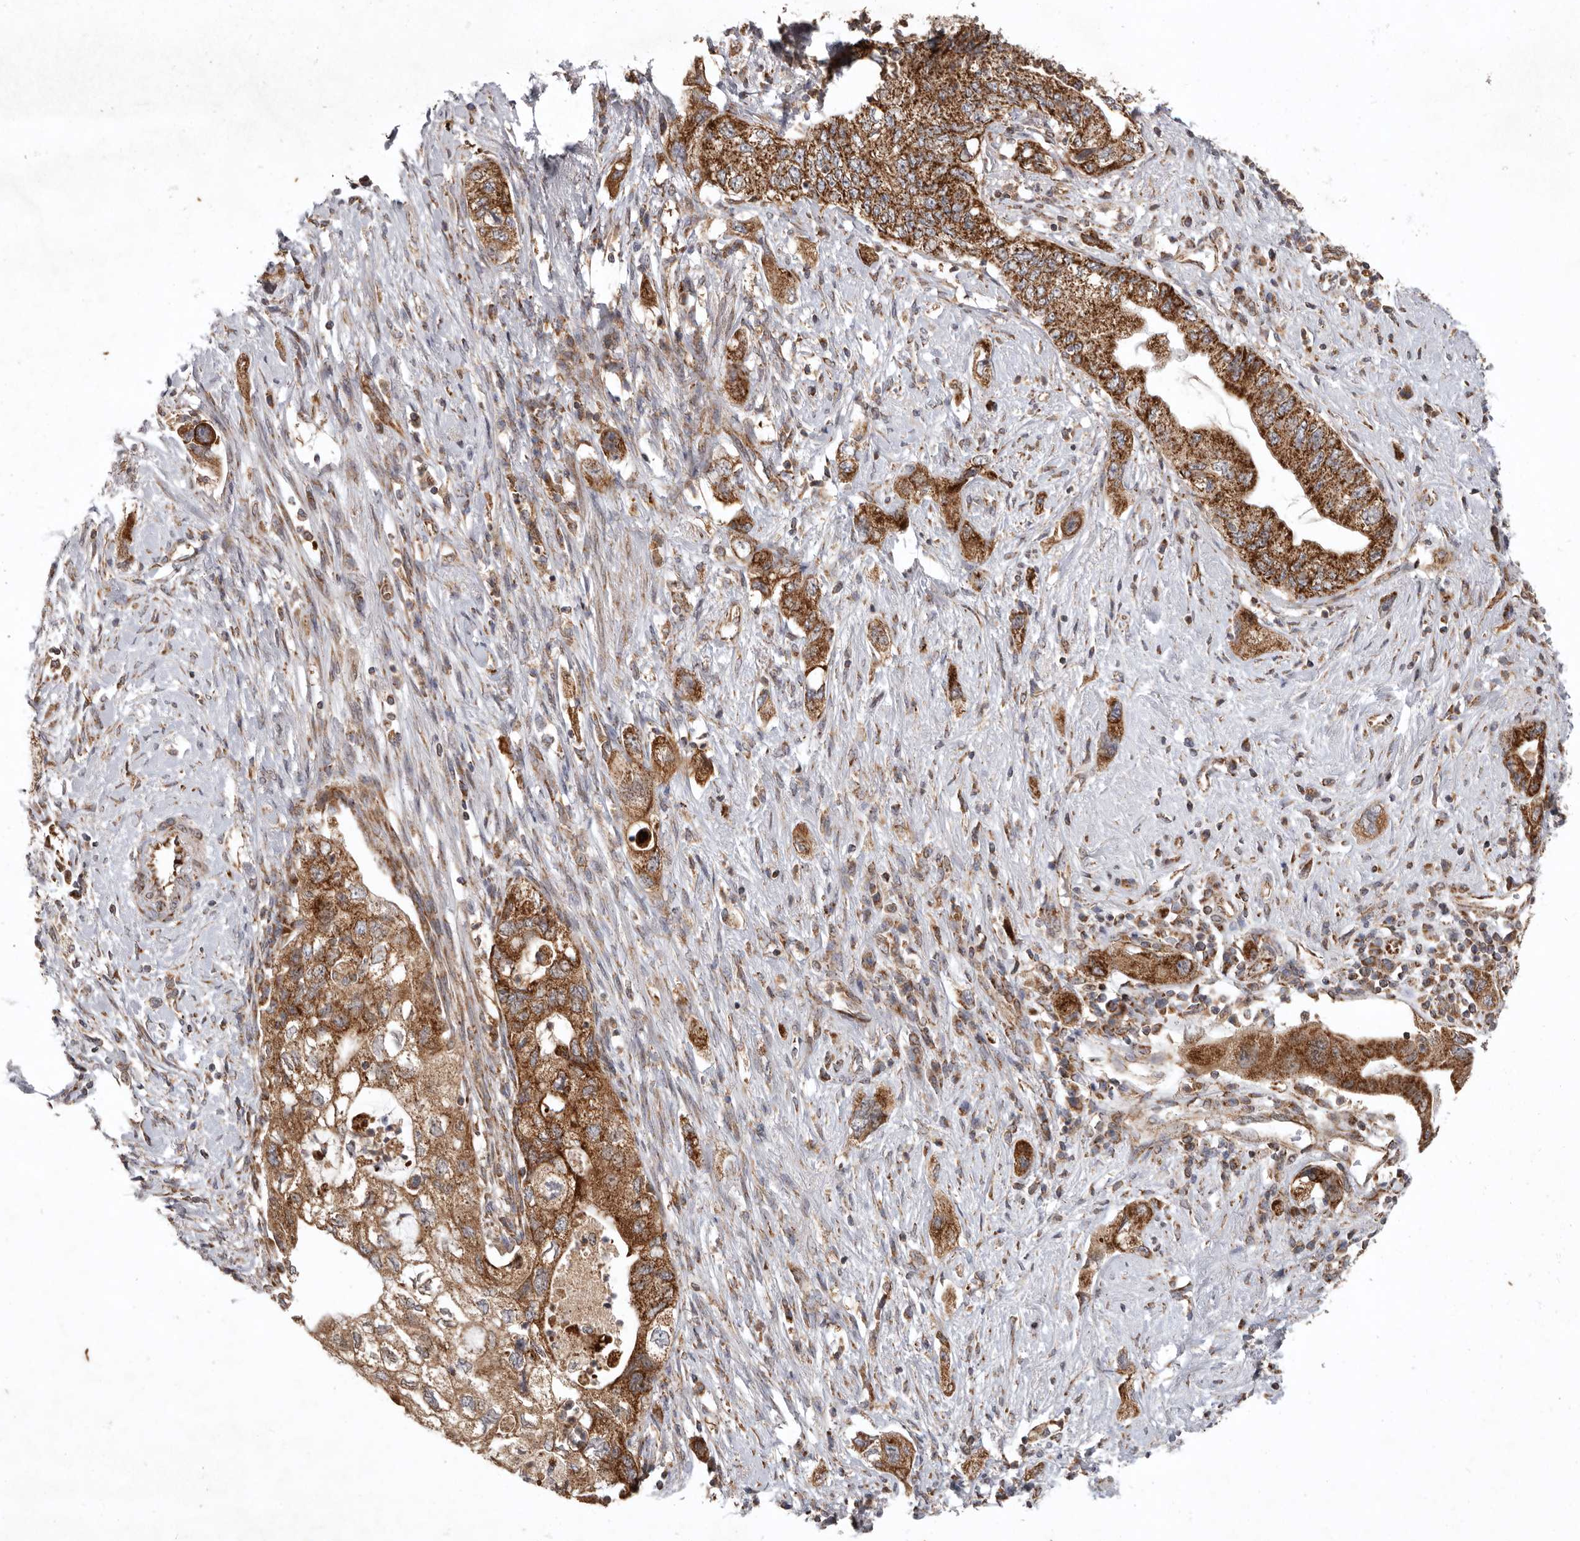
{"staining": {"intensity": "strong", "quantity": ">75%", "location": "cytoplasmic/membranous"}, "tissue": "pancreatic cancer", "cell_type": "Tumor cells", "image_type": "cancer", "snomed": [{"axis": "morphology", "description": "Adenocarcinoma, NOS"}, {"axis": "topography", "description": "Pancreas"}], "caption": "Immunohistochemical staining of pancreatic cancer demonstrates strong cytoplasmic/membranous protein expression in about >75% of tumor cells.", "gene": "MRPS10", "patient": {"sex": "female", "age": 73}}